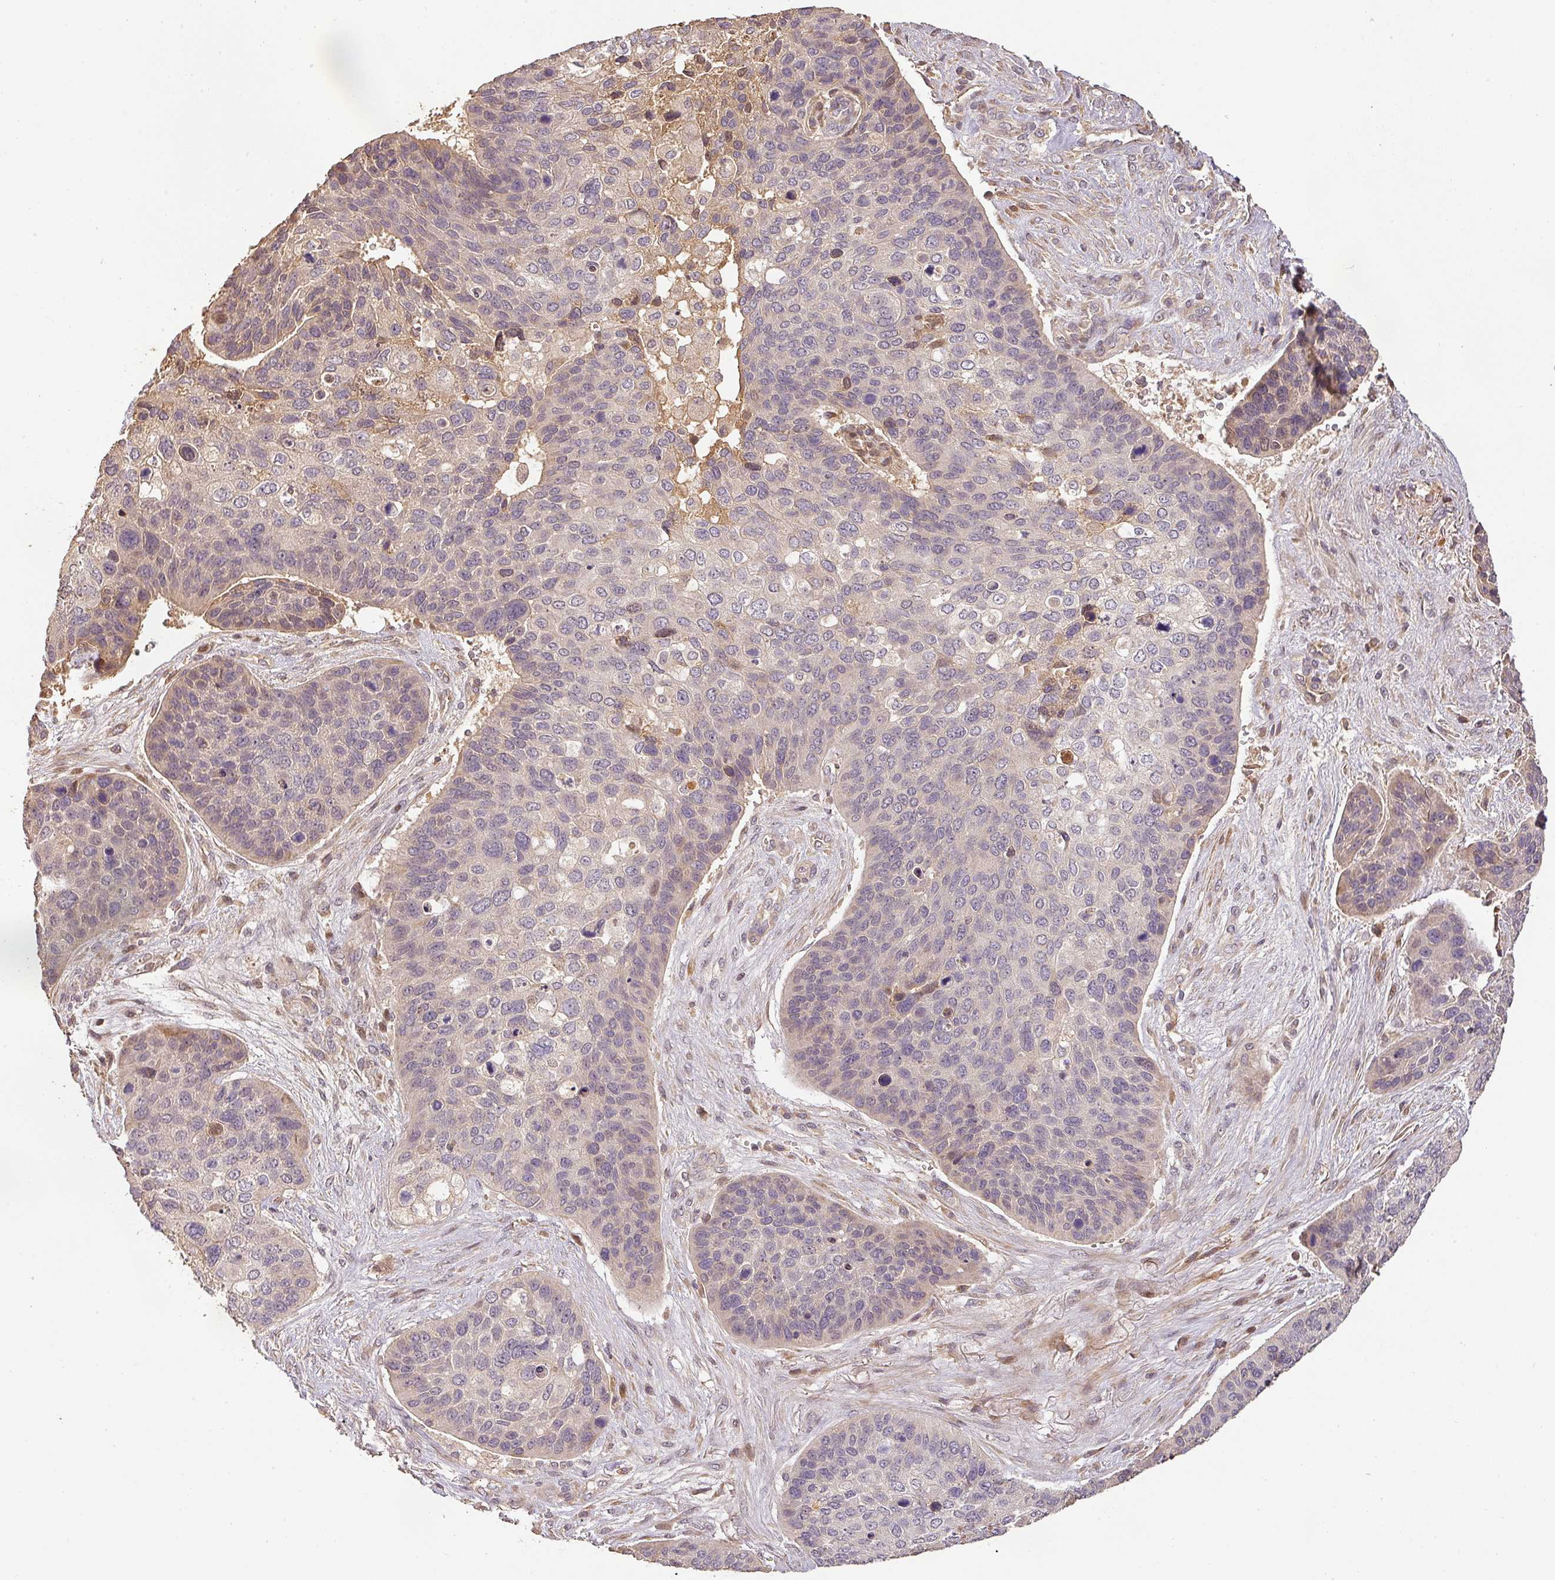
{"staining": {"intensity": "weak", "quantity": "<25%", "location": "cytoplasmic/membranous"}, "tissue": "skin cancer", "cell_type": "Tumor cells", "image_type": "cancer", "snomed": [{"axis": "morphology", "description": "Basal cell carcinoma"}, {"axis": "topography", "description": "Skin"}], "caption": "This is an immunohistochemistry image of human basal cell carcinoma (skin). There is no expression in tumor cells.", "gene": "BPIFB3", "patient": {"sex": "female", "age": 74}}